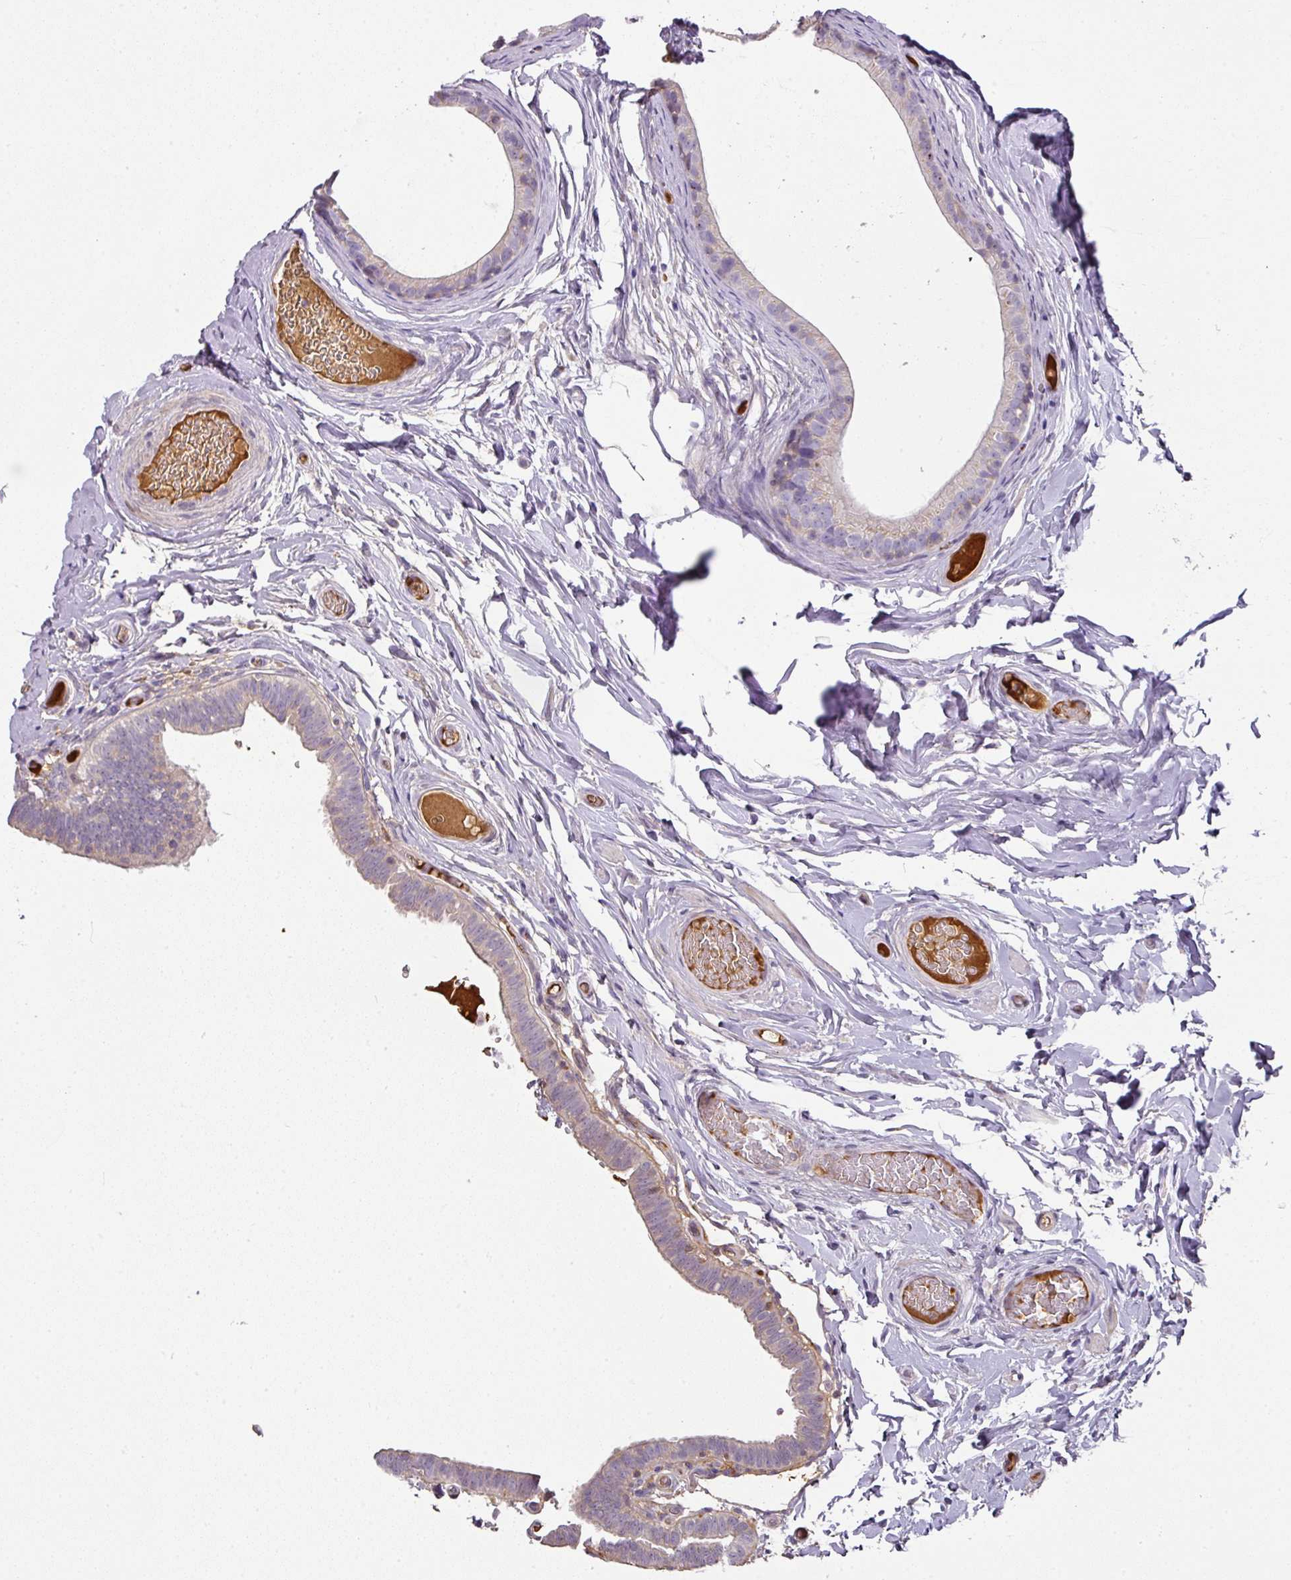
{"staining": {"intensity": "weak", "quantity": "<25%", "location": "cytoplasmic/membranous"}, "tissue": "epididymis", "cell_type": "Glandular cells", "image_type": "normal", "snomed": [{"axis": "morphology", "description": "Normal tissue, NOS"}, {"axis": "morphology", "description": "Carcinoma, Embryonal, NOS"}, {"axis": "topography", "description": "Testis"}, {"axis": "topography", "description": "Epididymis"}], "caption": "Human epididymis stained for a protein using immunohistochemistry (IHC) demonstrates no expression in glandular cells.", "gene": "CCZ1B", "patient": {"sex": "male", "age": 36}}